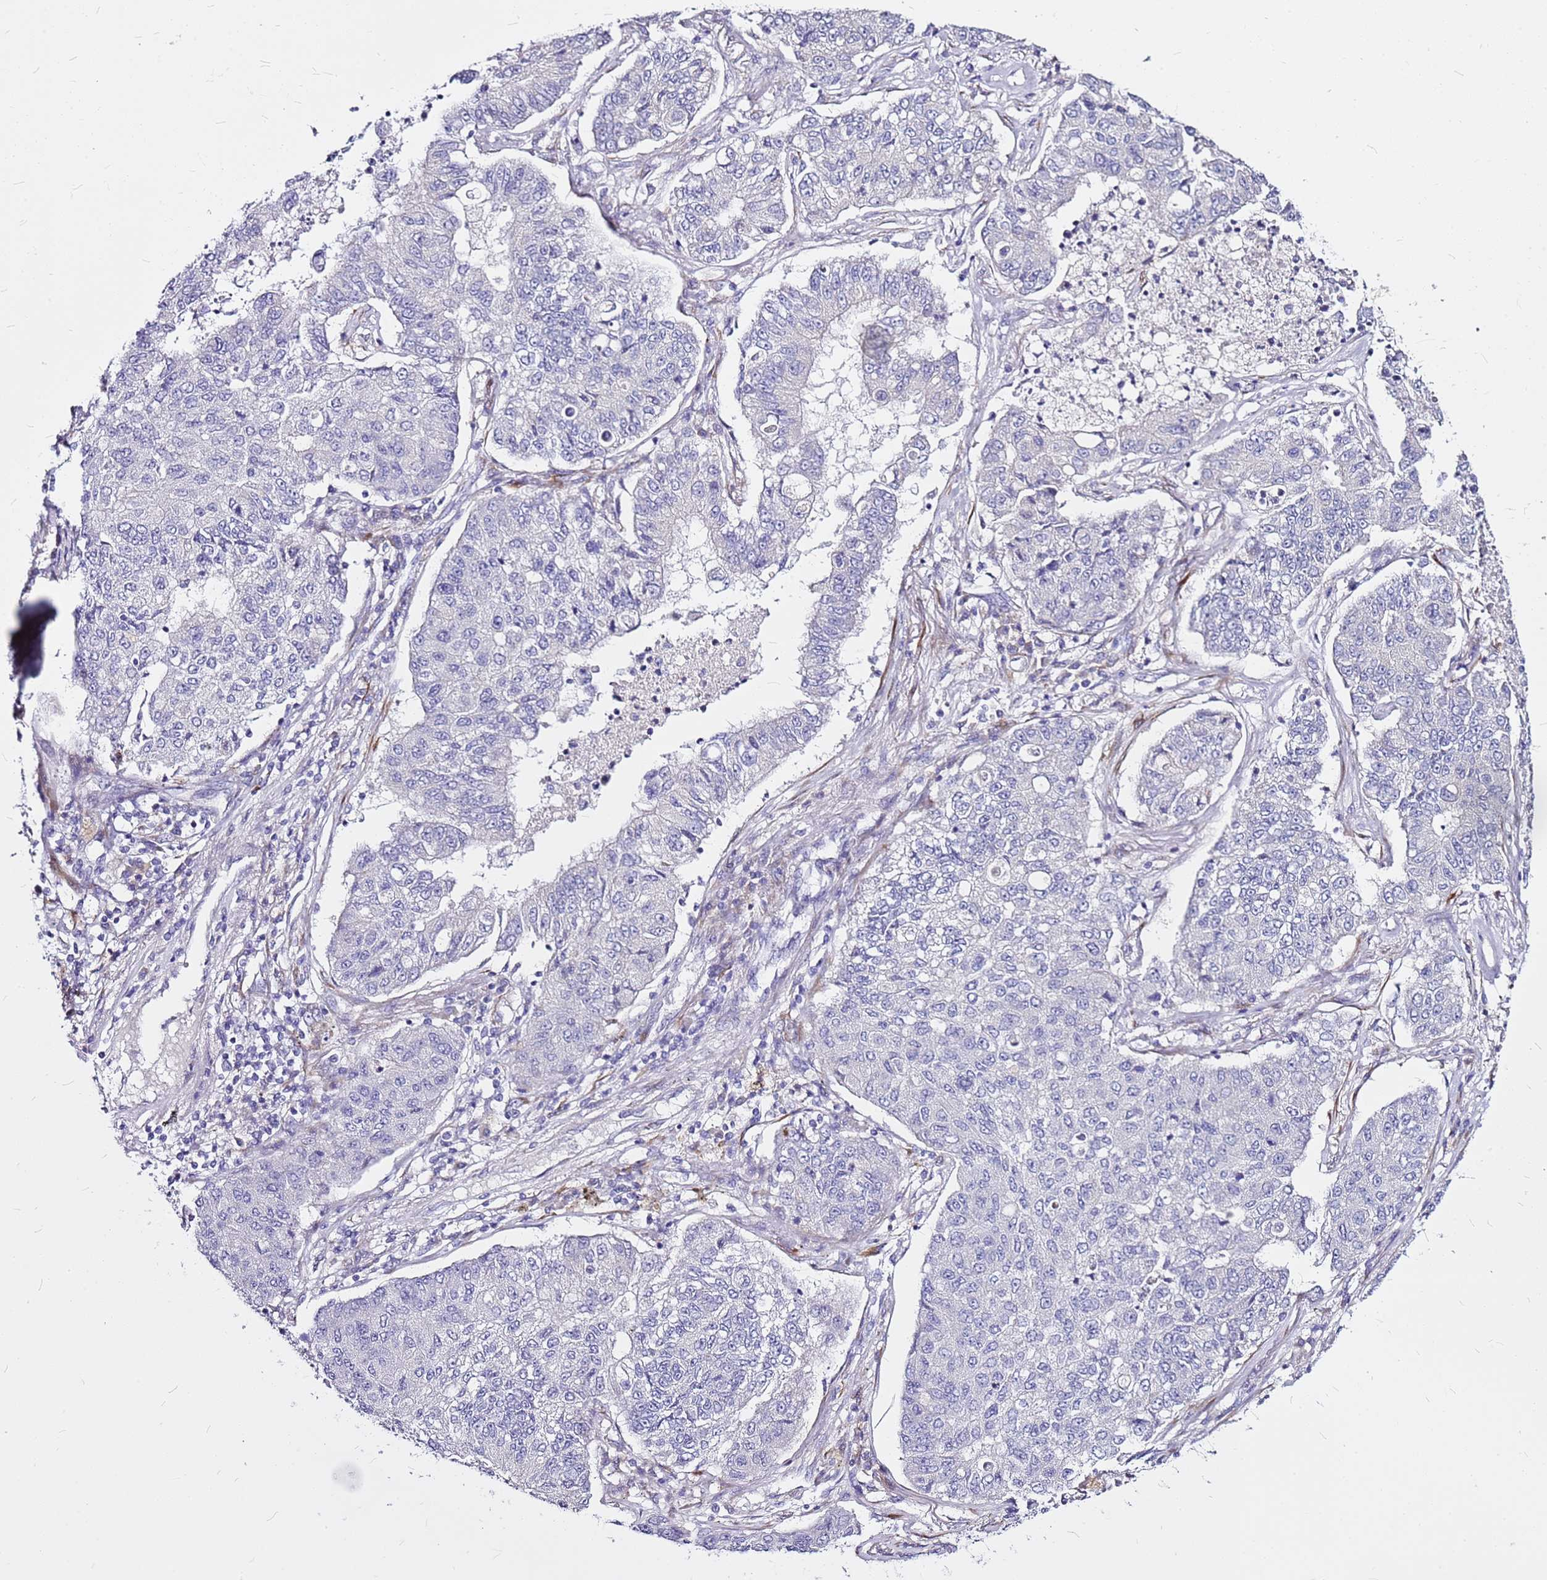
{"staining": {"intensity": "negative", "quantity": "none", "location": "none"}, "tissue": "lung cancer", "cell_type": "Tumor cells", "image_type": "cancer", "snomed": [{"axis": "morphology", "description": "Squamous cell carcinoma, NOS"}, {"axis": "topography", "description": "Lung"}], "caption": "Lung cancer (squamous cell carcinoma) stained for a protein using immunohistochemistry (IHC) reveals no expression tumor cells.", "gene": "CASD1", "patient": {"sex": "male", "age": 74}}